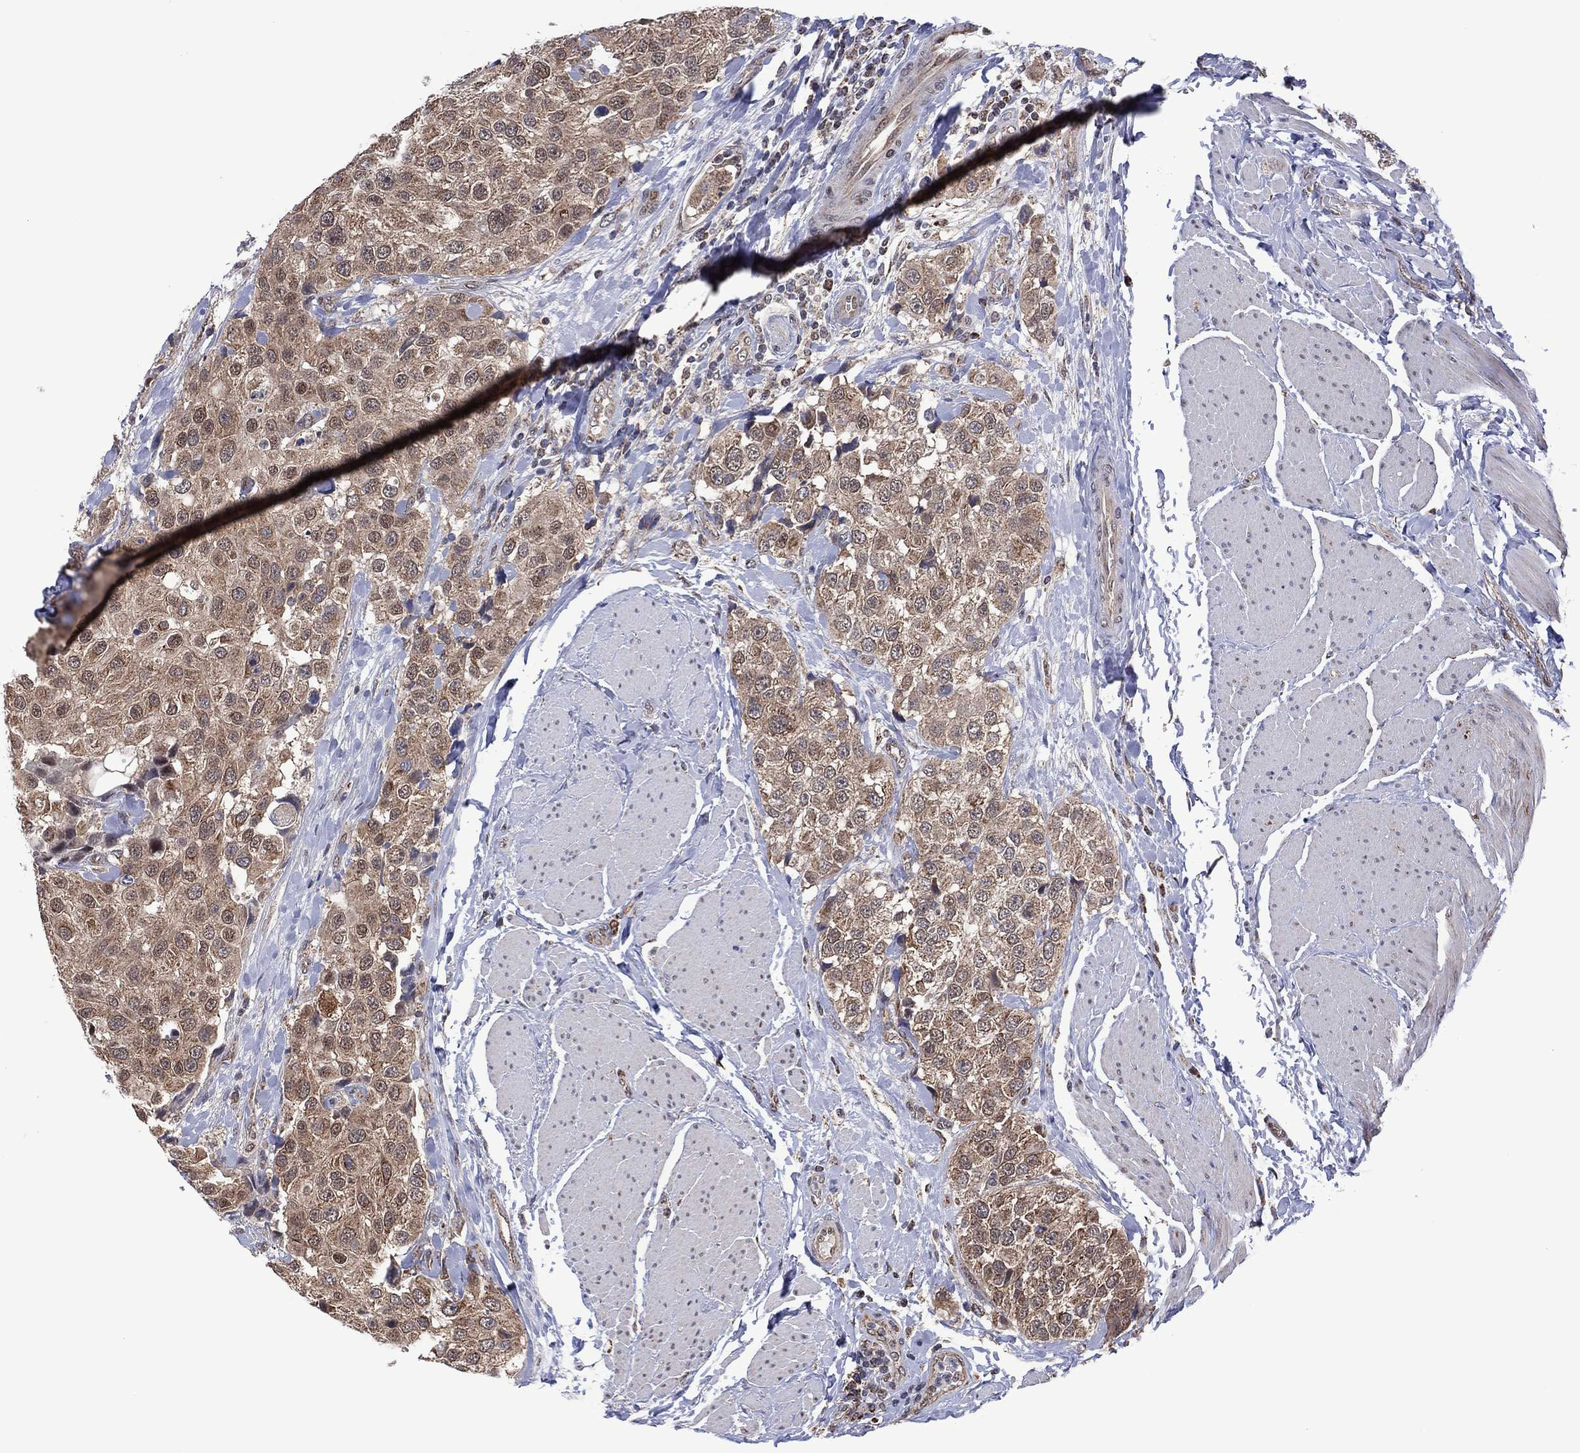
{"staining": {"intensity": "weak", "quantity": "<25%", "location": "cytoplasmic/membranous"}, "tissue": "urothelial cancer", "cell_type": "Tumor cells", "image_type": "cancer", "snomed": [{"axis": "morphology", "description": "Urothelial carcinoma, High grade"}, {"axis": "topography", "description": "Urinary bladder"}], "caption": "DAB (3,3'-diaminobenzidine) immunohistochemical staining of human urothelial cancer exhibits no significant staining in tumor cells.", "gene": "PIDD1", "patient": {"sex": "female", "age": 64}}